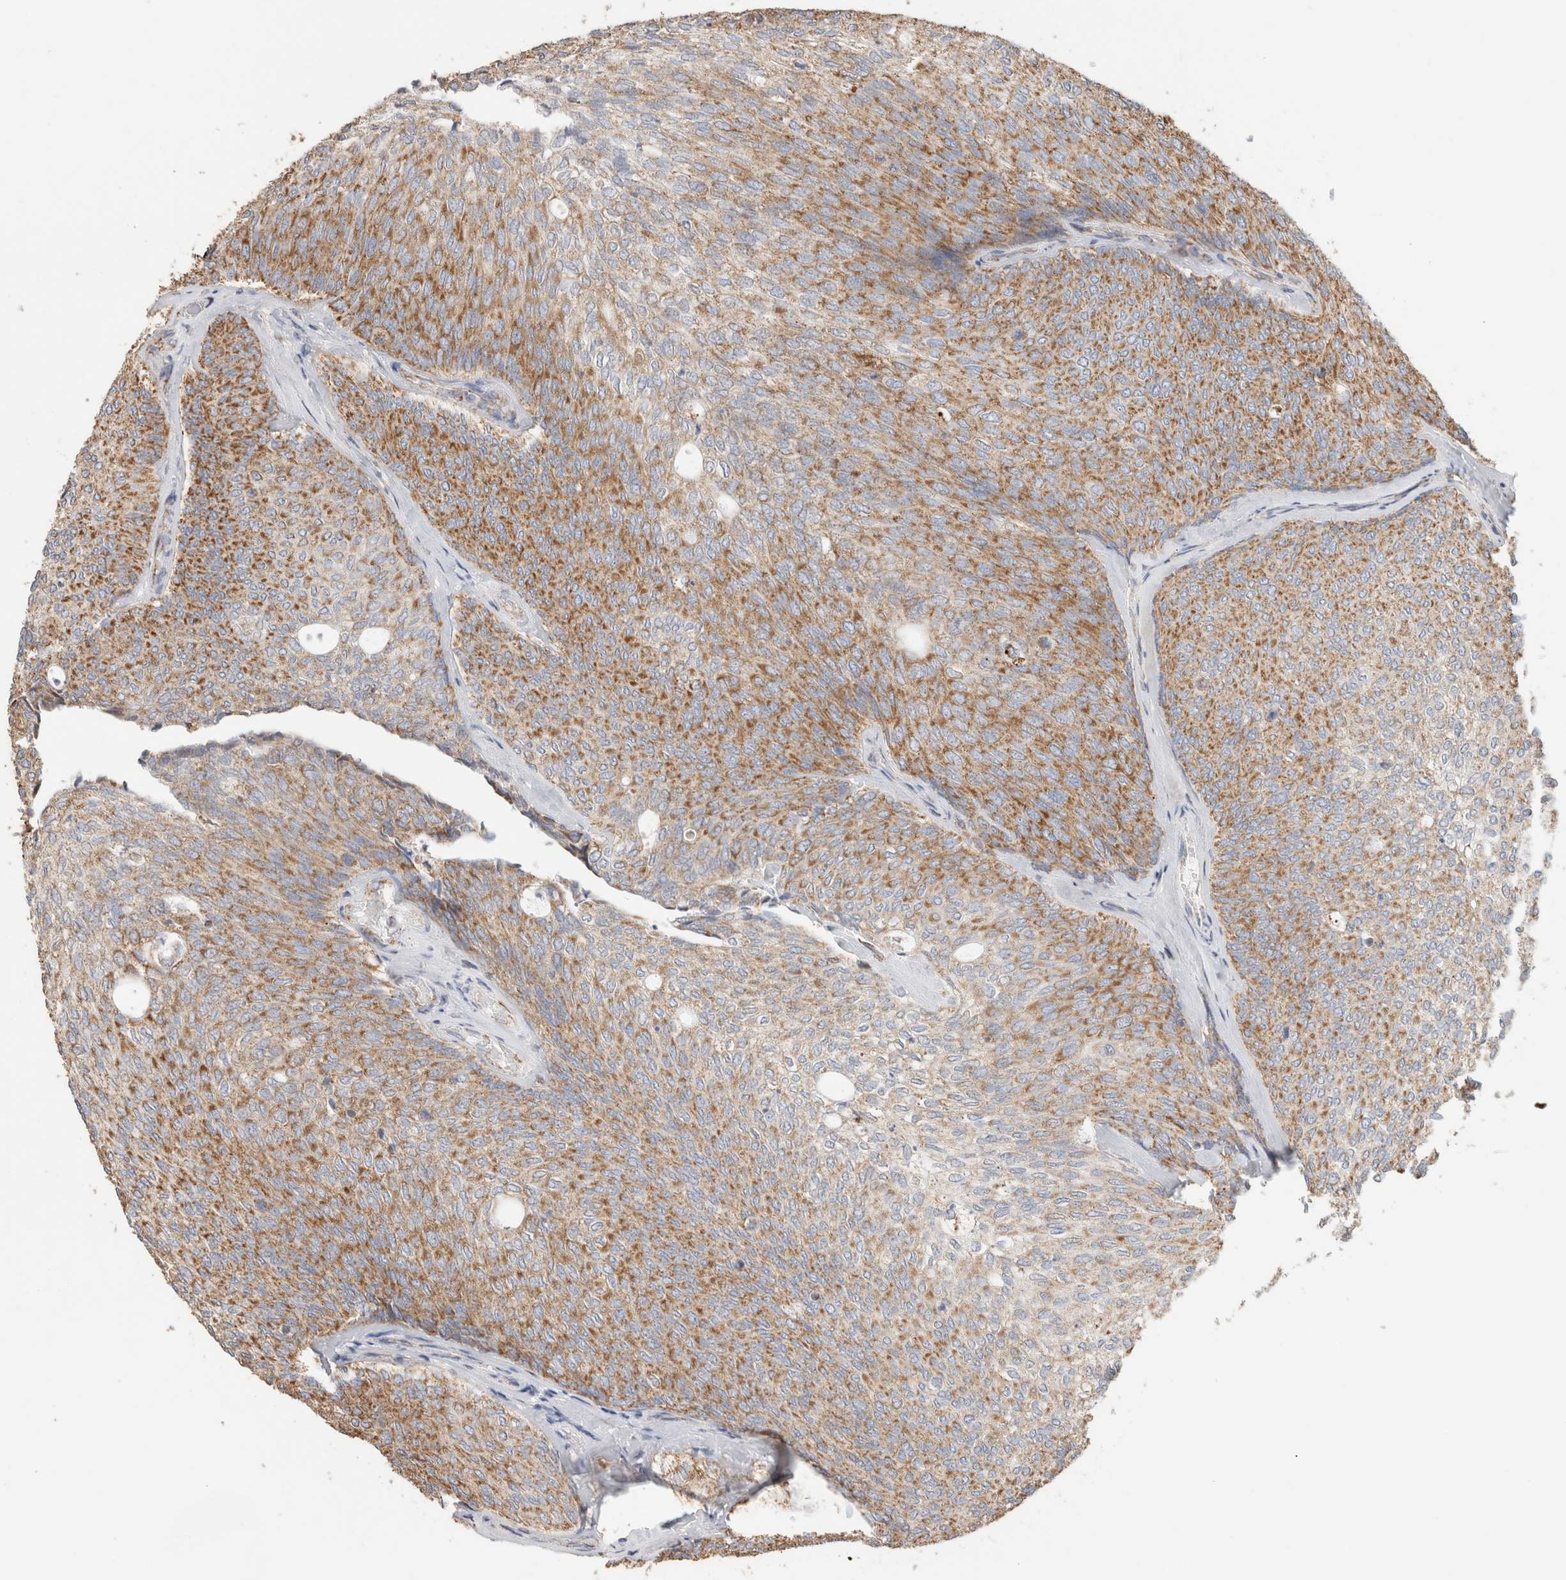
{"staining": {"intensity": "moderate", "quantity": ">75%", "location": "cytoplasmic/membranous"}, "tissue": "urothelial cancer", "cell_type": "Tumor cells", "image_type": "cancer", "snomed": [{"axis": "morphology", "description": "Urothelial carcinoma, Low grade"}, {"axis": "topography", "description": "Urinary bladder"}], "caption": "A micrograph showing moderate cytoplasmic/membranous expression in approximately >75% of tumor cells in urothelial cancer, as visualized by brown immunohistochemical staining.", "gene": "C1QBP", "patient": {"sex": "female", "age": 79}}